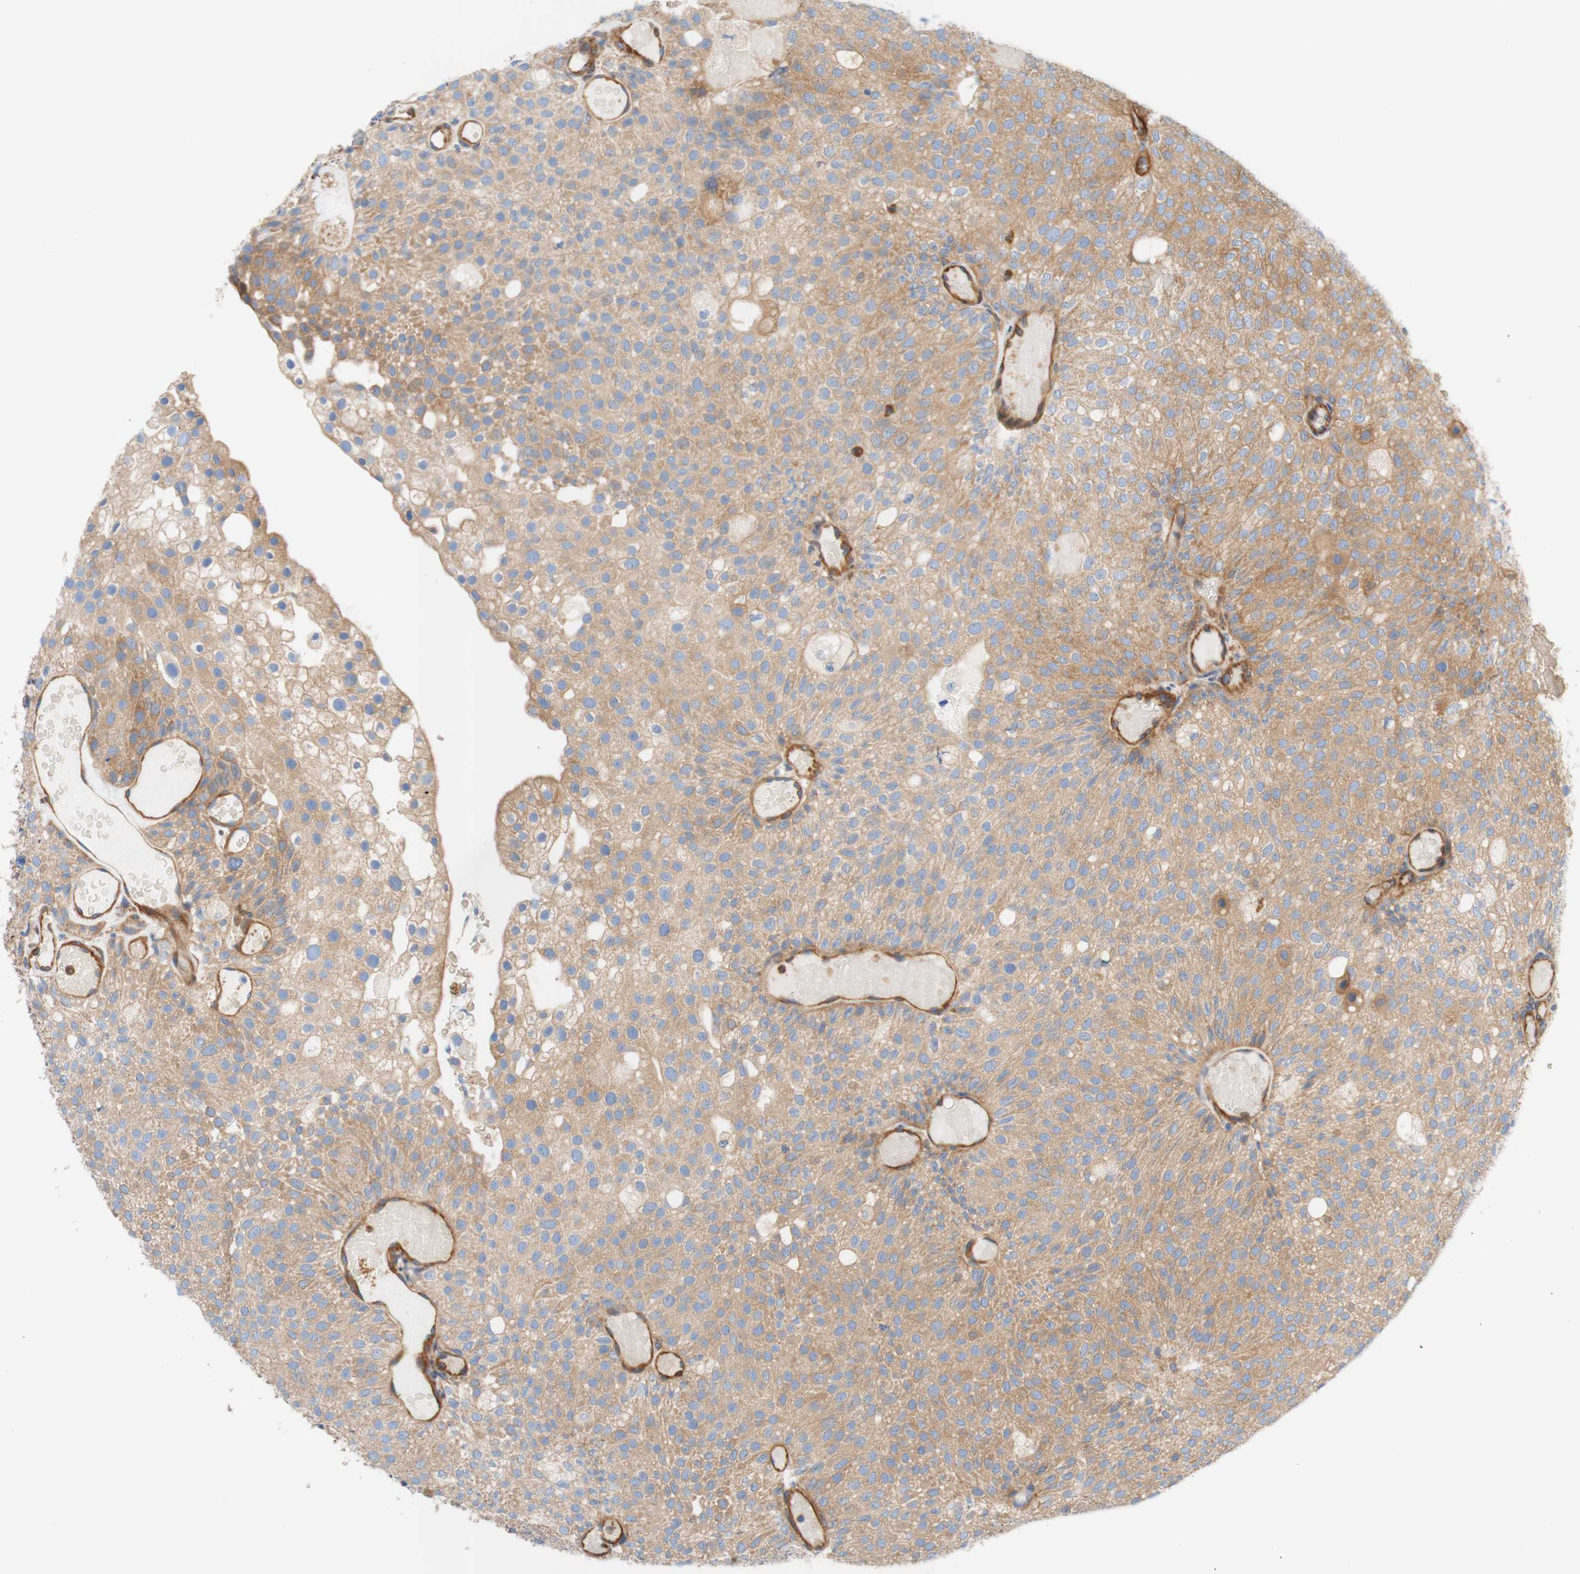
{"staining": {"intensity": "weak", "quantity": "25%-75%", "location": "cytoplasmic/membranous"}, "tissue": "urothelial cancer", "cell_type": "Tumor cells", "image_type": "cancer", "snomed": [{"axis": "morphology", "description": "Urothelial carcinoma, Low grade"}, {"axis": "topography", "description": "Urinary bladder"}], "caption": "Protein analysis of urothelial cancer tissue exhibits weak cytoplasmic/membranous staining in about 25%-75% of tumor cells. The staining is performed using DAB brown chromogen to label protein expression. The nuclei are counter-stained blue using hematoxylin.", "gene": "STOM", "patient": {"sex": "male", "age": 78}}